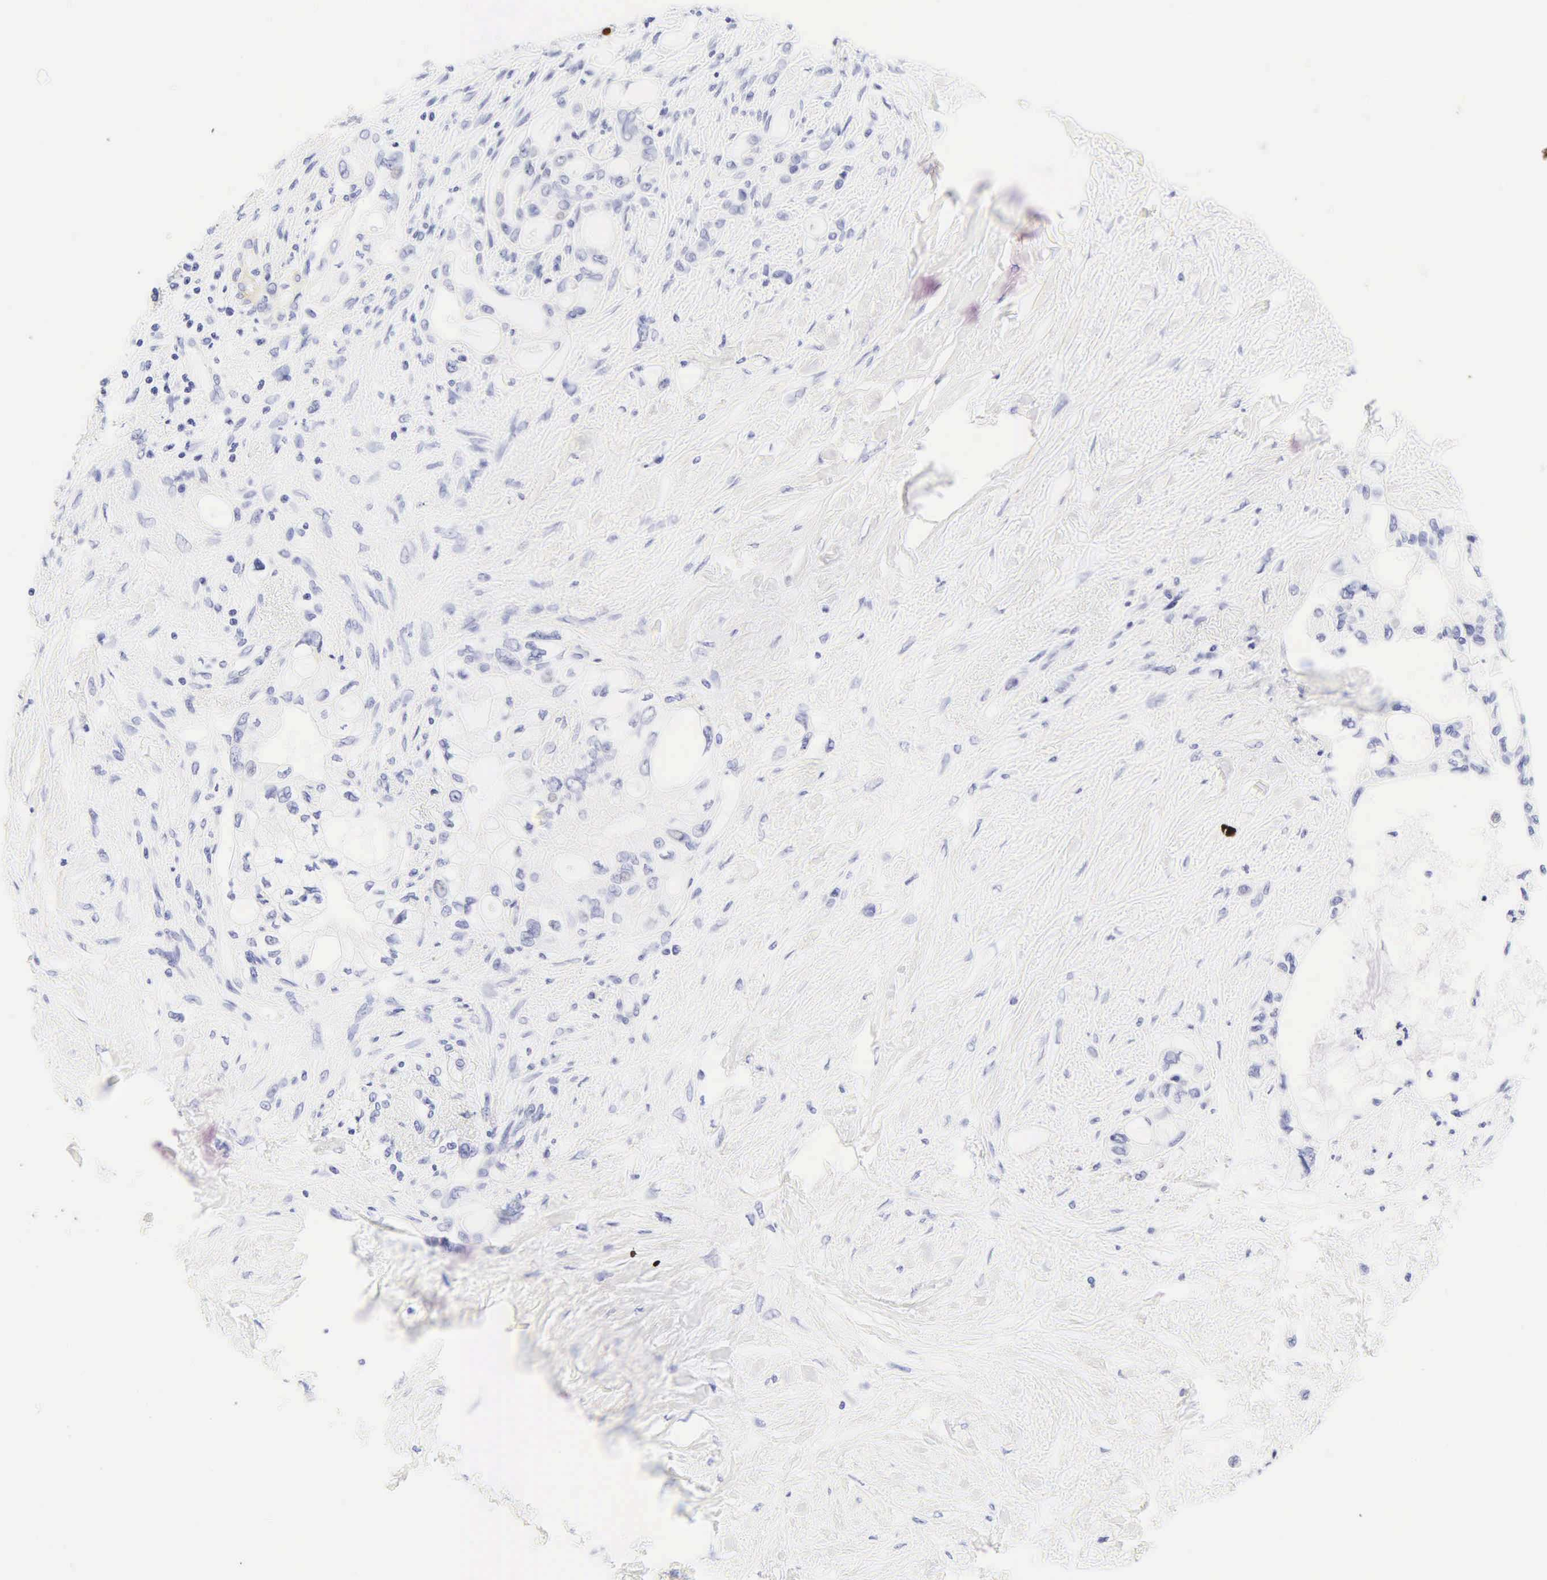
{"staining": {"intensity": "moderate", "quantity": "<25%", "location": "cytoplasmic/membranous"}, "tissue": "pancreatic cancer", "cell_type": "Tumor cells", "image_type": "cancer", "snomed": [{"axis": "morphology", "description": "Adenocarcinoma, NOS"}, {"axis": "topography", "description": "Pancreas"}], "caption": "This is an image of immunohistochemistry staining of pancreatic adenocarcinoma, which shows moderate expression in the cytoplasmic/membranous of tumor cells.", "gene": "KRT20", "patient": {"sex": "female", "age": 70}}